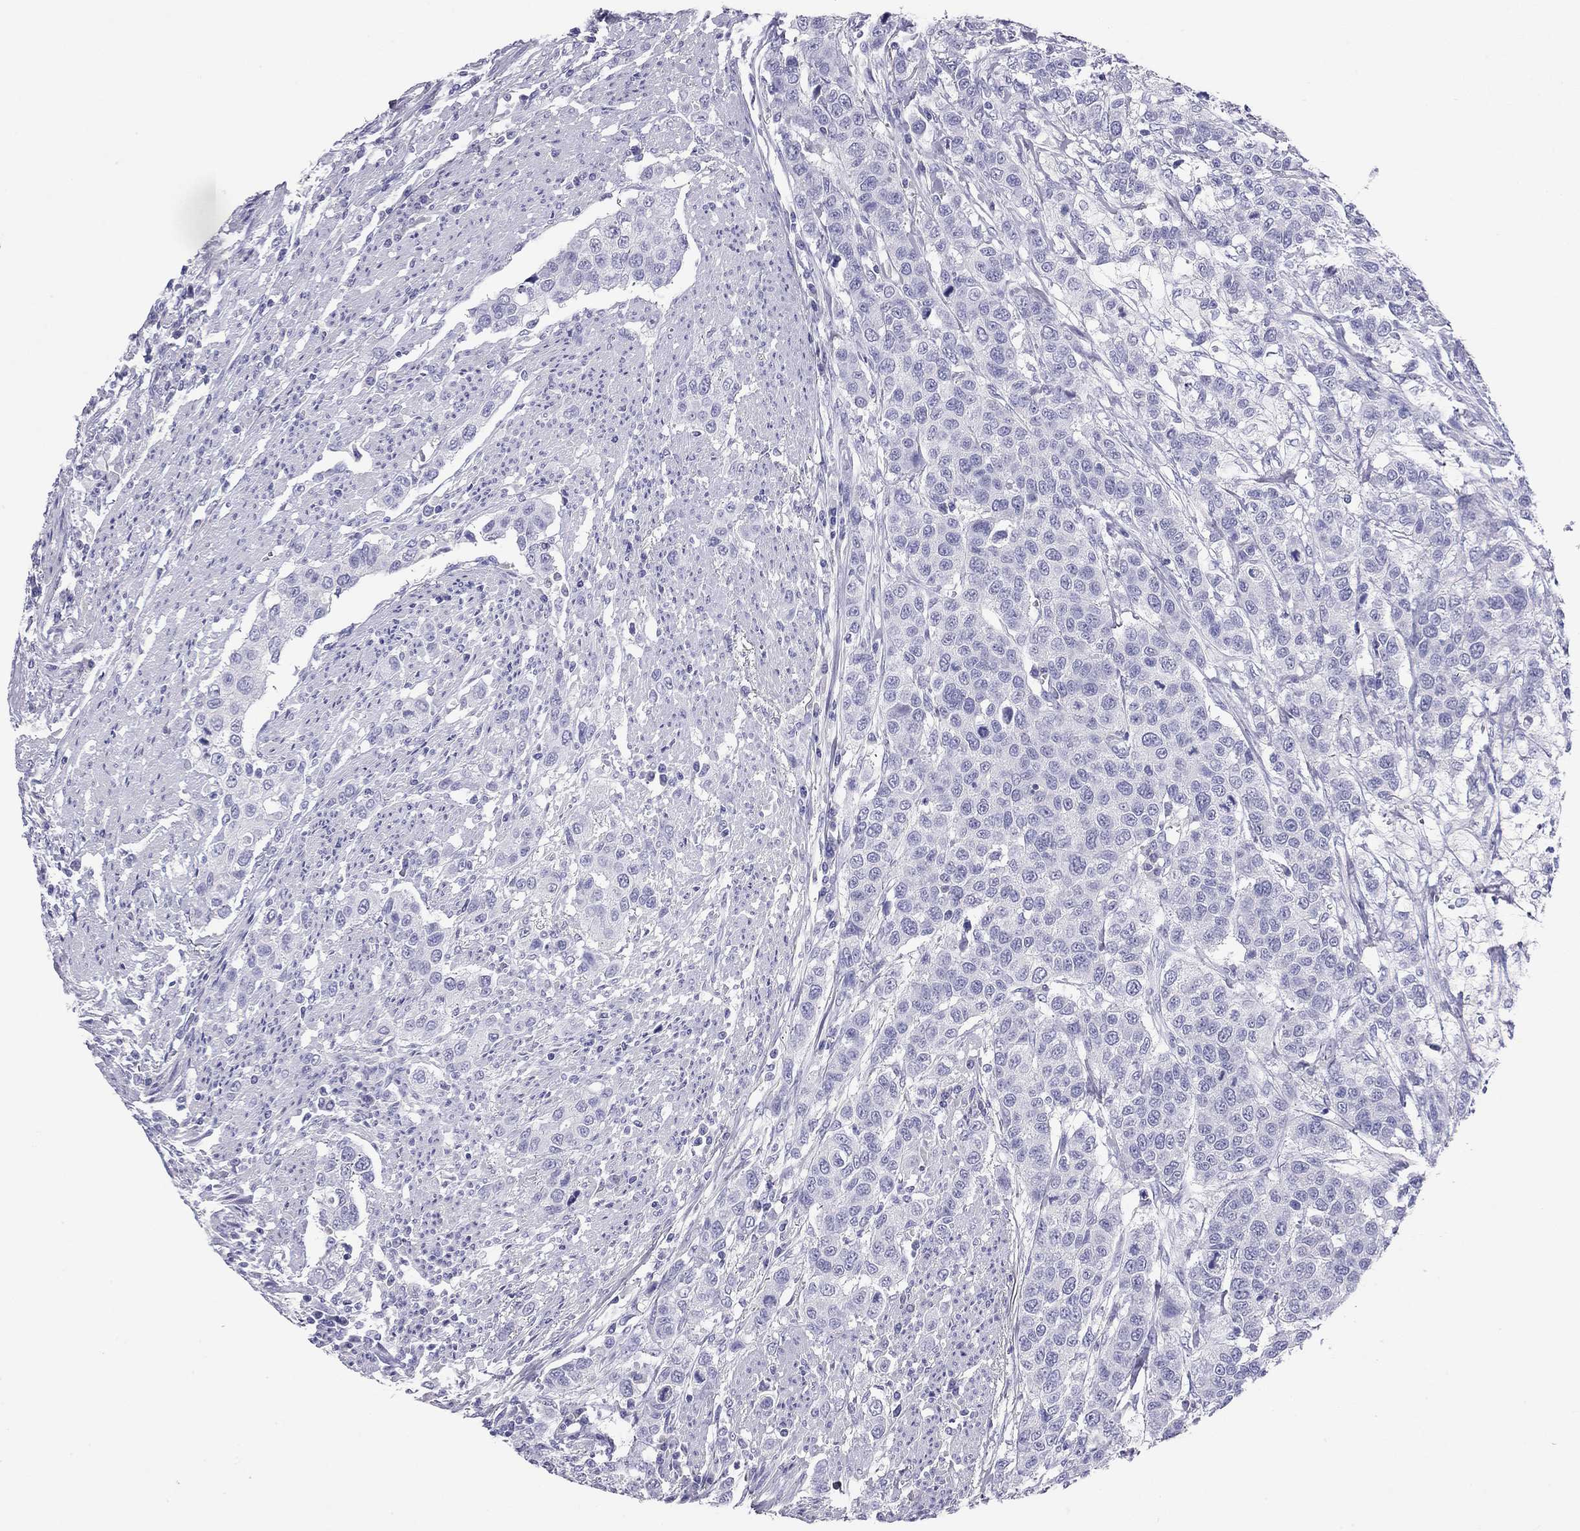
{"staining": {"intensity": "negative", "quantity": "none", "location": "none"}, "tissue": "urothelial cancer", "cell_type": "Tumor cells", "image_type": "cancer", "snomed": [{"axis": "morphology", "description": "Urothelial carcinoma, High grade"}, {"axis": "topography", "description": "Urinary bladder"}], "caption": "Tumor cells are negative for protein expression in human urothelial cancer.", "gene": "ODF4", "patient": {"sex": "female", "age": 58}}